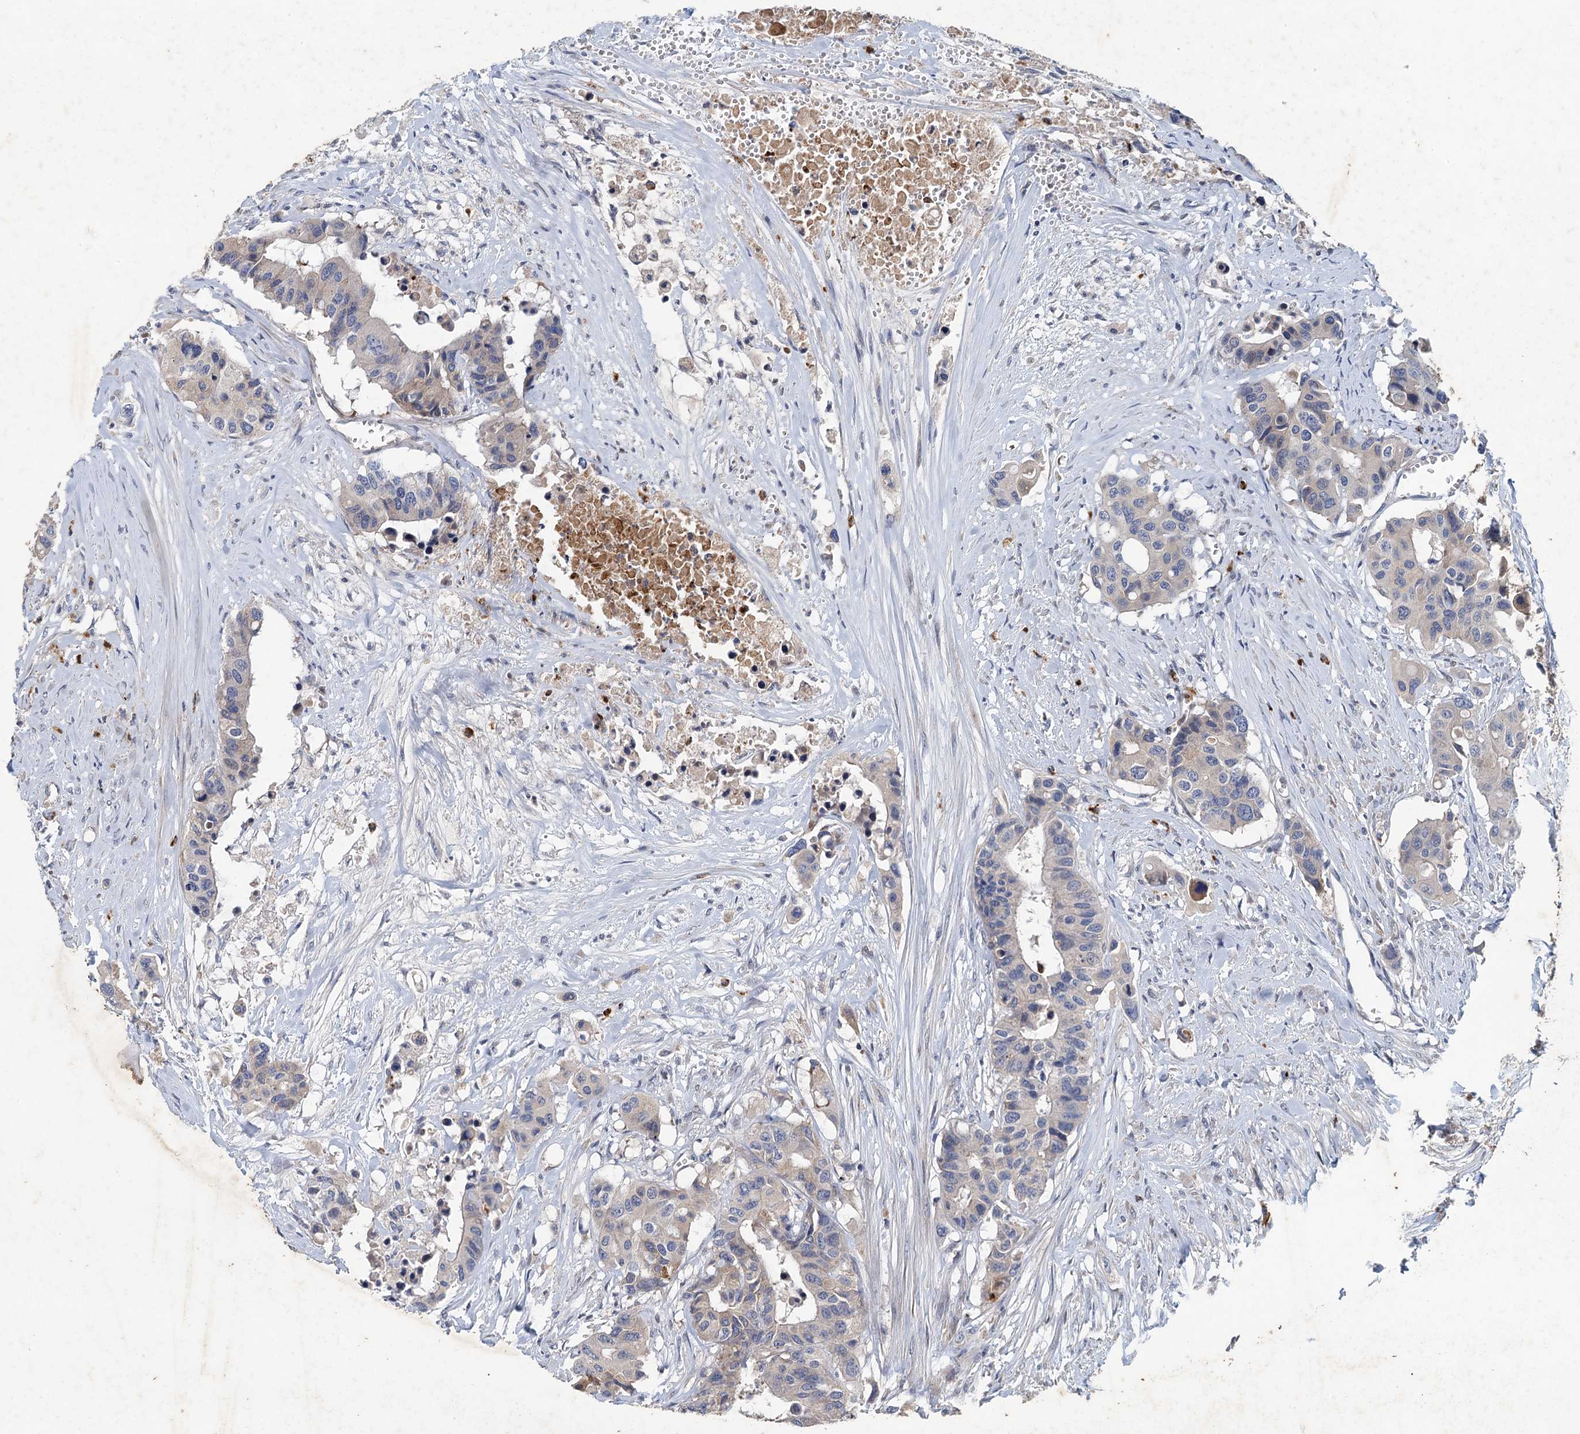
{"staining": {"intensity": "weak", "quantity": "<25%", "location": "cytoplasmic/membranous"}, "tissue": "colorectal cancer", "cell_type": "Tumor cells", "image_type": "cancer", "snomed": [{"axis": "morphology", "description": "Adenocarcinoma, NOS"}, {"axis": "topography", "description": "Colon"}], "caption": "Protein analysis of colorectal cancer demonstrates no significant staining in tumor cells.", "gene": "TPCN1", "patient": {"sex": "male", "age": 77}}